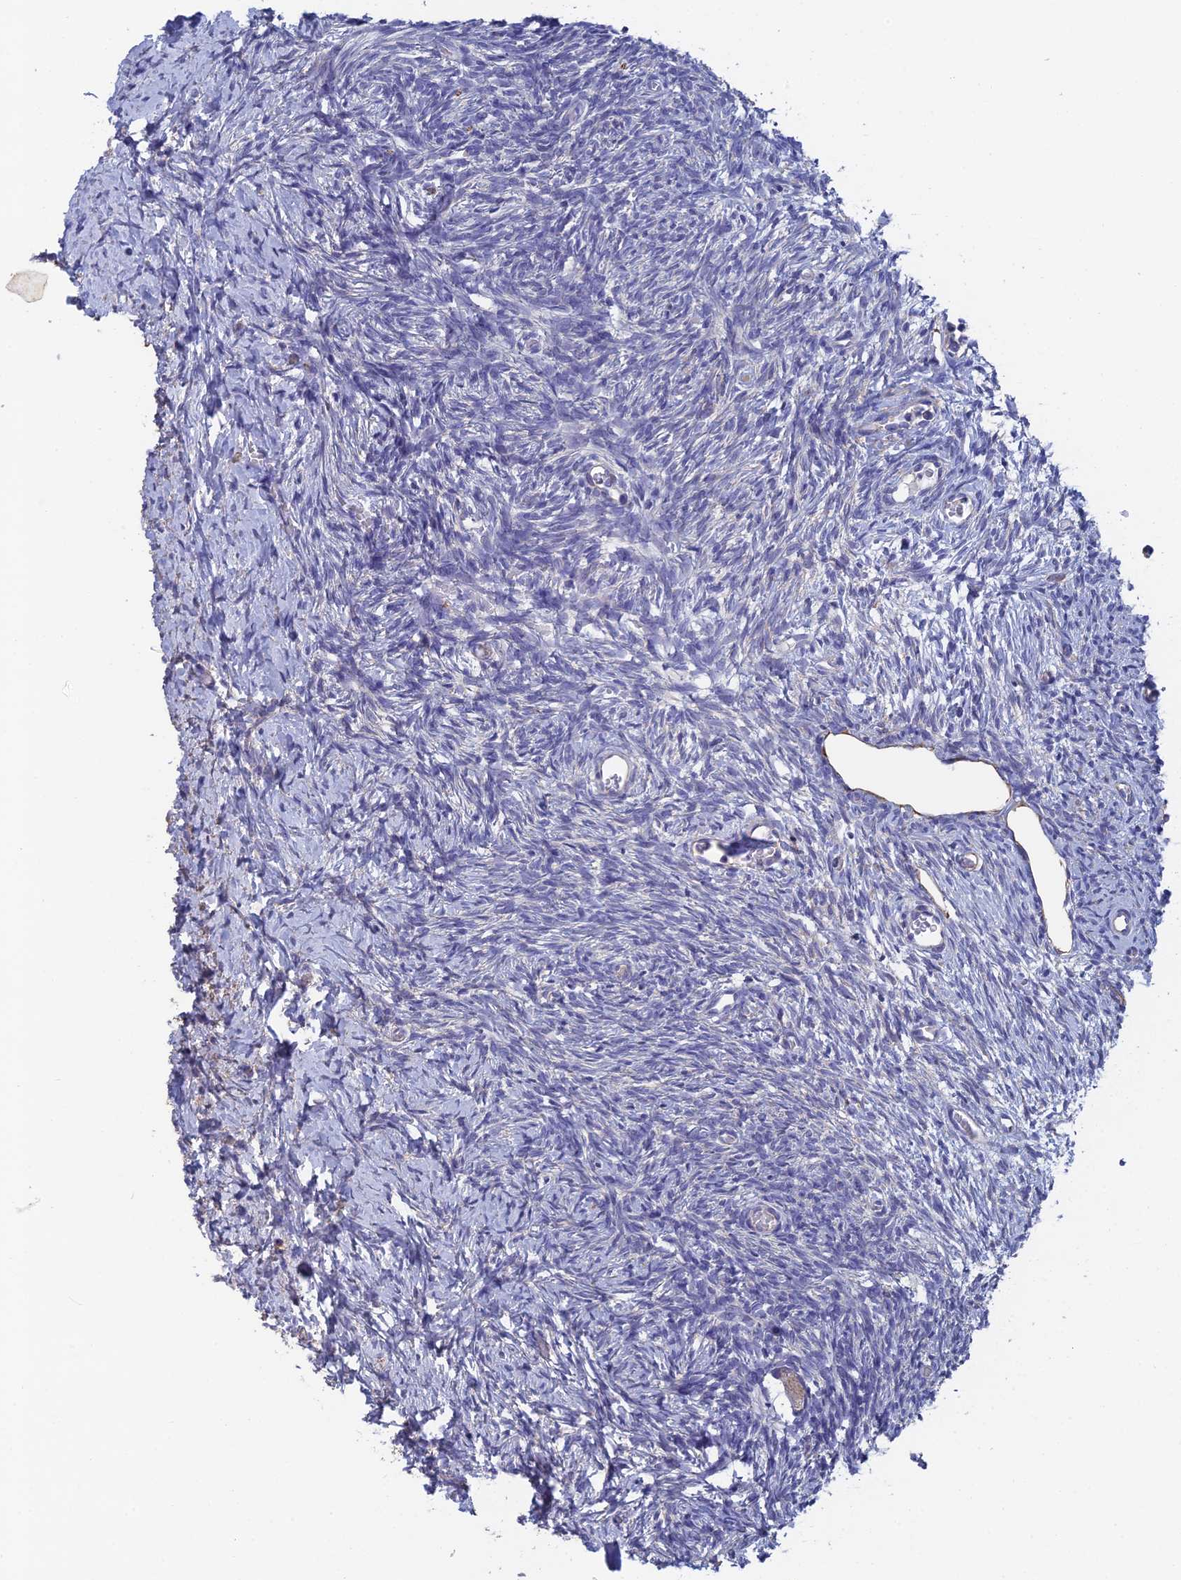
{"staining": {"intensity": "negative", "quantity": "none", "location": "none"}, "tissue": "ovary", "cell_type": "Follicle cells", "image_type": "normal", "snomed": [{"axis": "morphology", "description": "Normal tissue, NOS"}, {"axis": "topography", "description": "Ovary"}], "caption": "DAB immunohistochemical staining of benign ovary displays no significant expression in follicle cells.", "gene": "PCDHA5", "patient": {"sex": "female", "age": 39}}